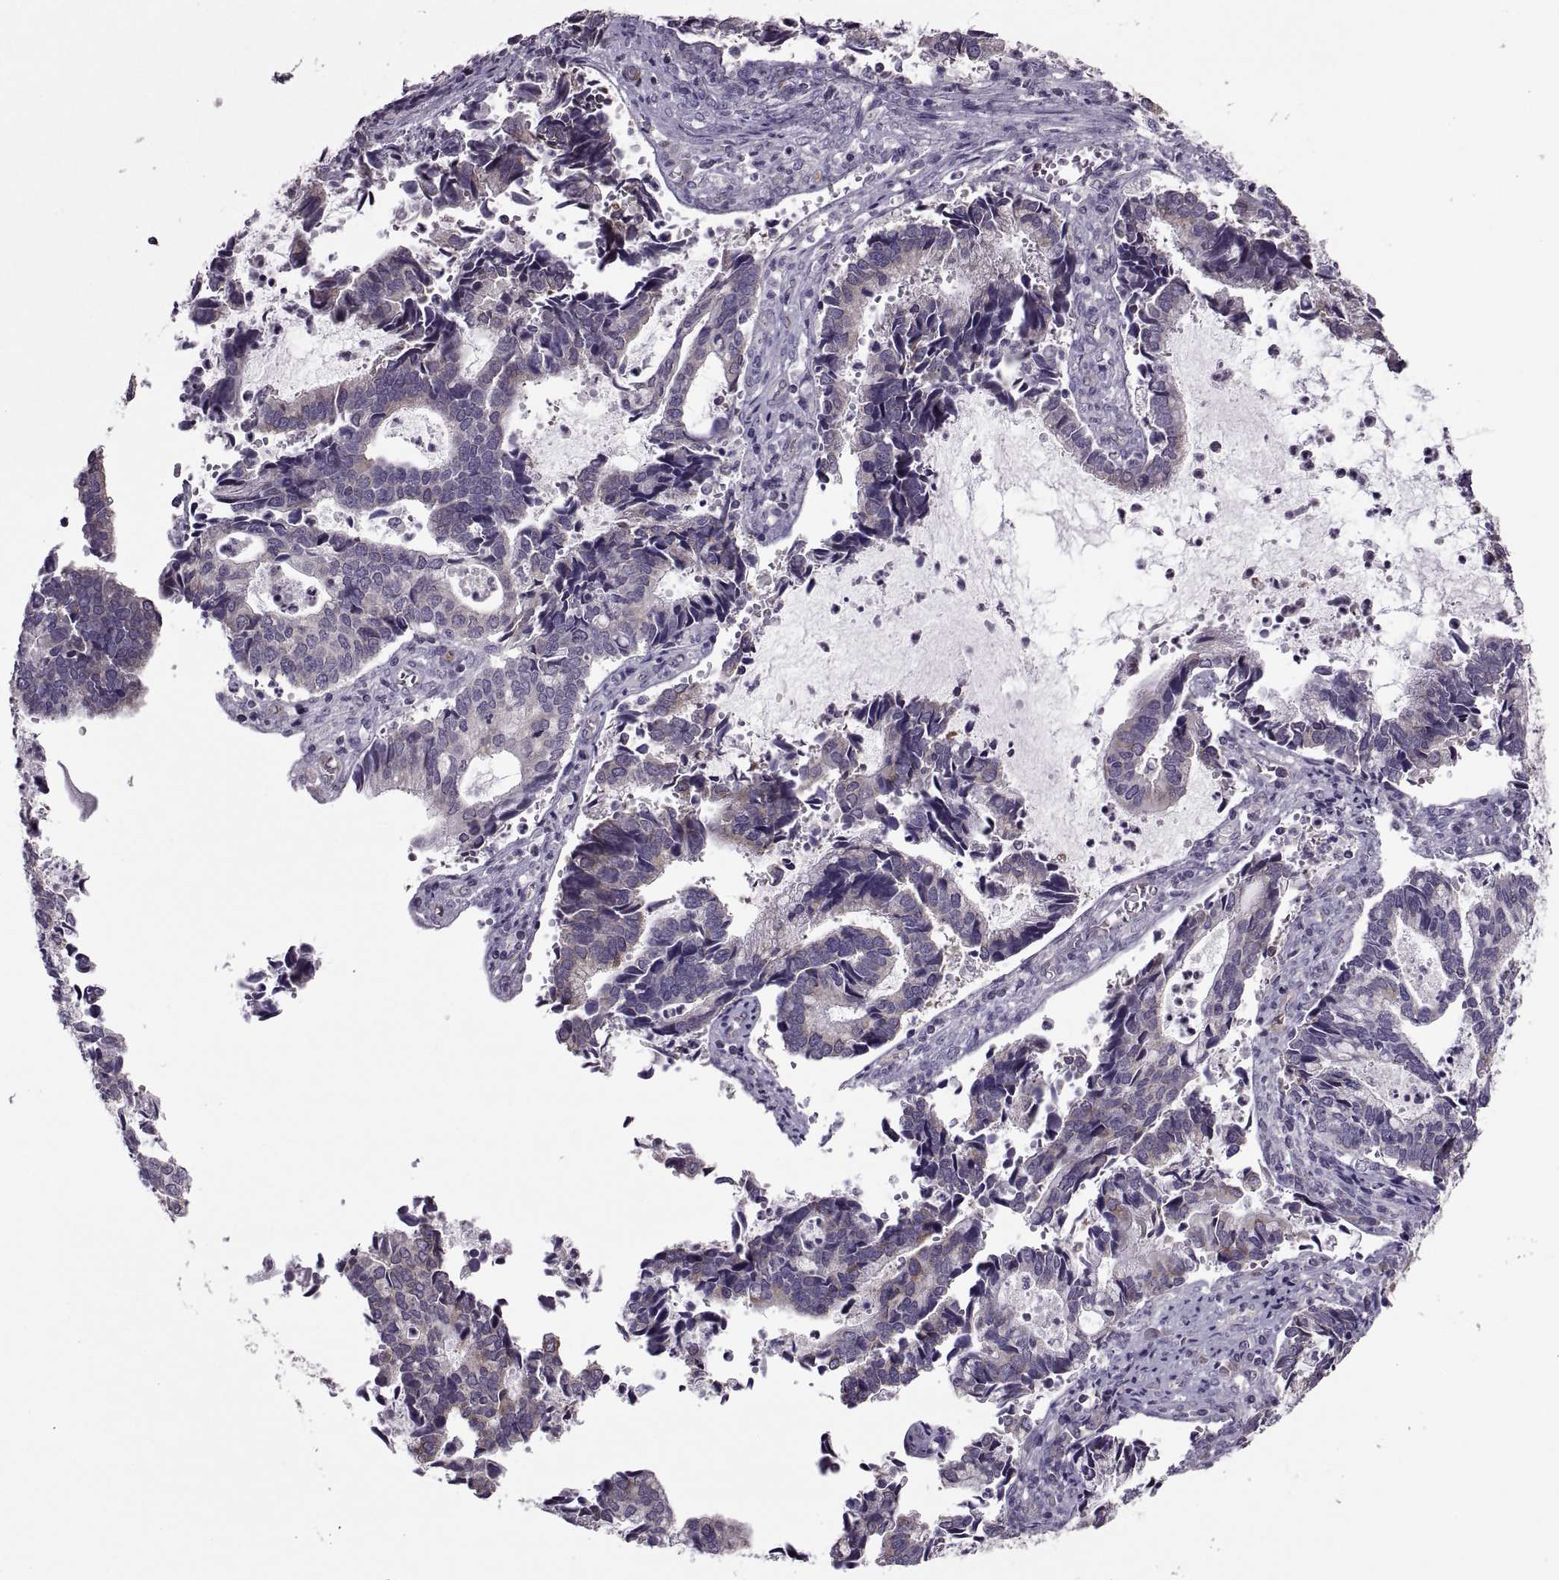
{"staining": {"intensity": "weak", "quantity": "25%-75%", "location": "cytoplasmic/membranous"}, "tissue": "cervical cancer", "cell_type": "Tumor cells", "image_type": "cancer", "snomed": [{"axis": "morphology", "description": "Adenocarcinoma, NOS"}, {"axis": "topography", "description": "Cervix"}], "caption": "DAB immunohistochemical staining of human cervical cancer exhibits weak cytoplasmic/membranous protein positivity in about 25%-75% of tumor cells.", "gene": "PABPC1", "patient": {"sex": "female", "age": 42}}